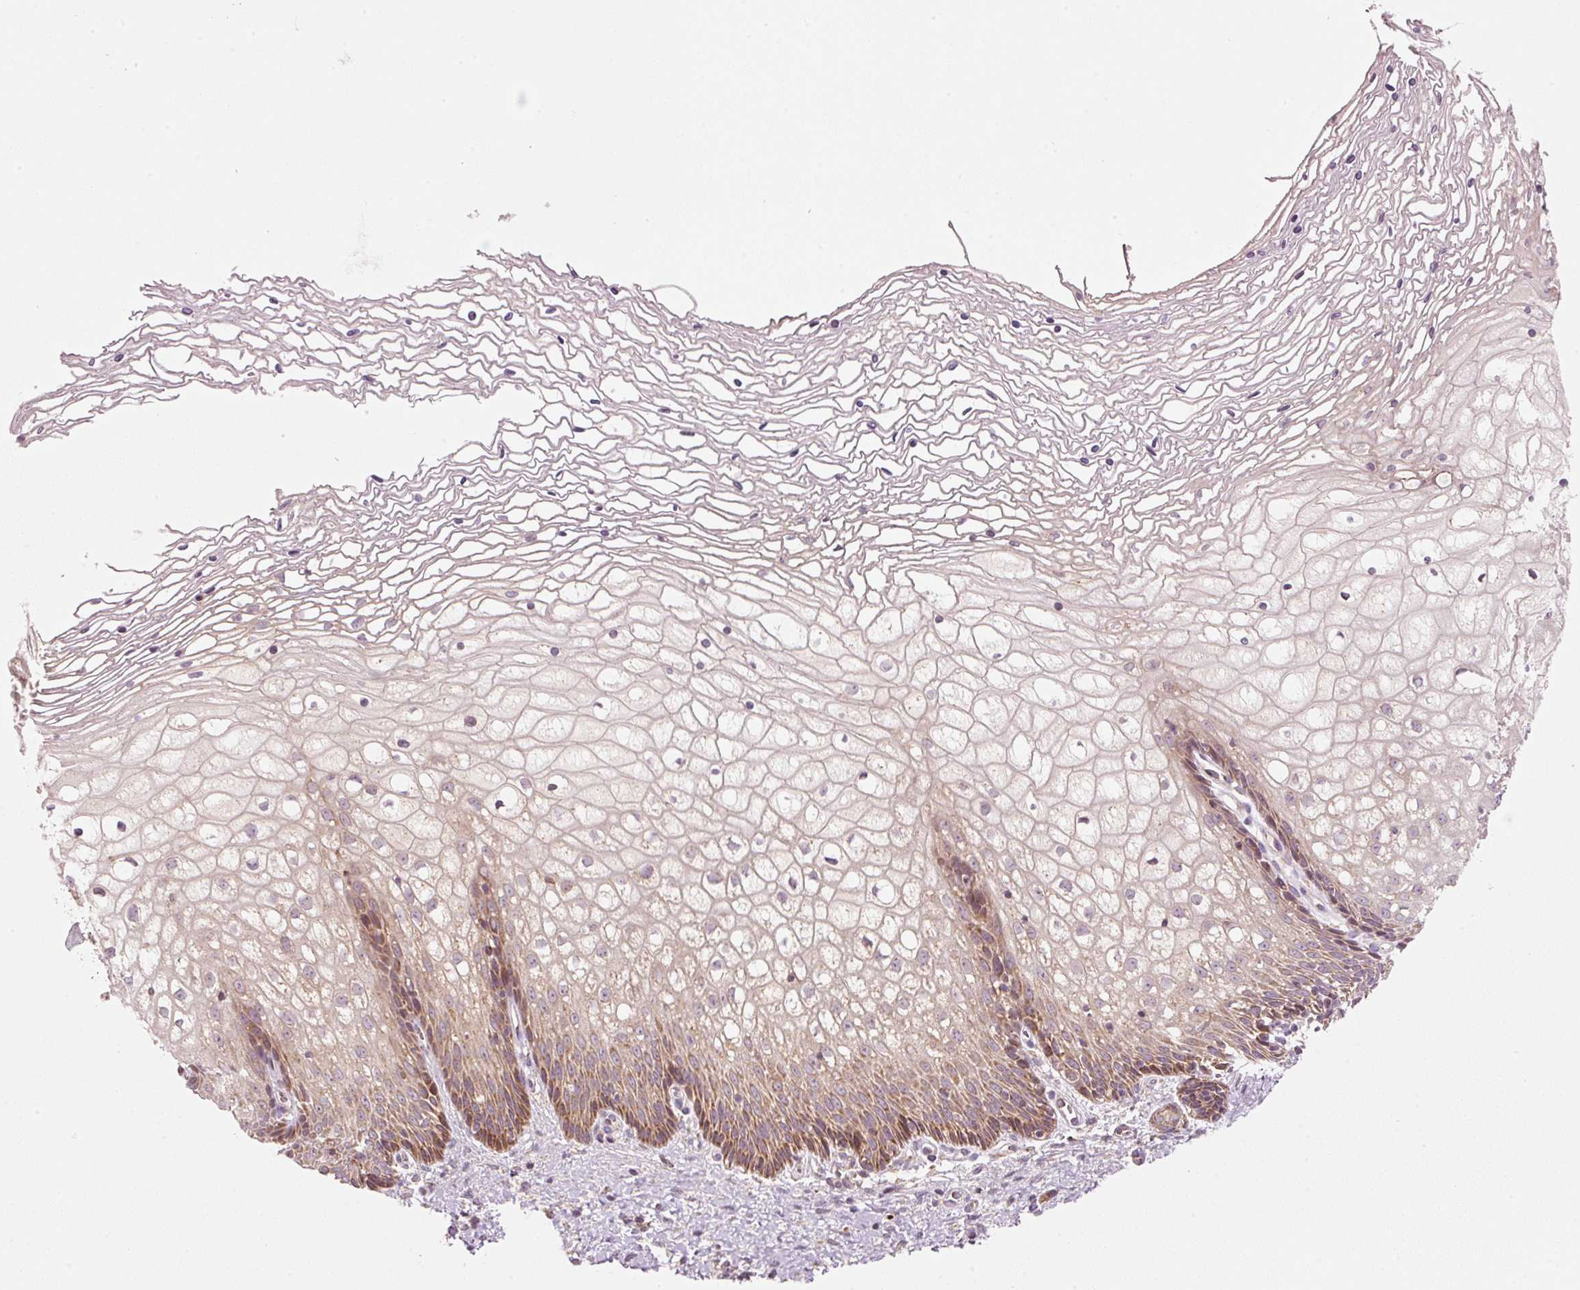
{"staining": {"intensity": "weak", "quantity": ">75%", "location": "cytoplasmic/membranous"}, "tissue": "cervix", "cell_type": "Glandular cells", "image_type": "normal", "snomed": [{"axis": "morphology", "description": "Normal tissue, NOS"}, {"axis": "topography", "description": "Cervix"}], "caption": "Immunohistochemical staining of benign human cervix displays low levels of weak cytoplasmic/membranous positivity in about >75% of glandular cells.", "gene": "FAM78B", "patient": {"sex": "female", "age": 36}}